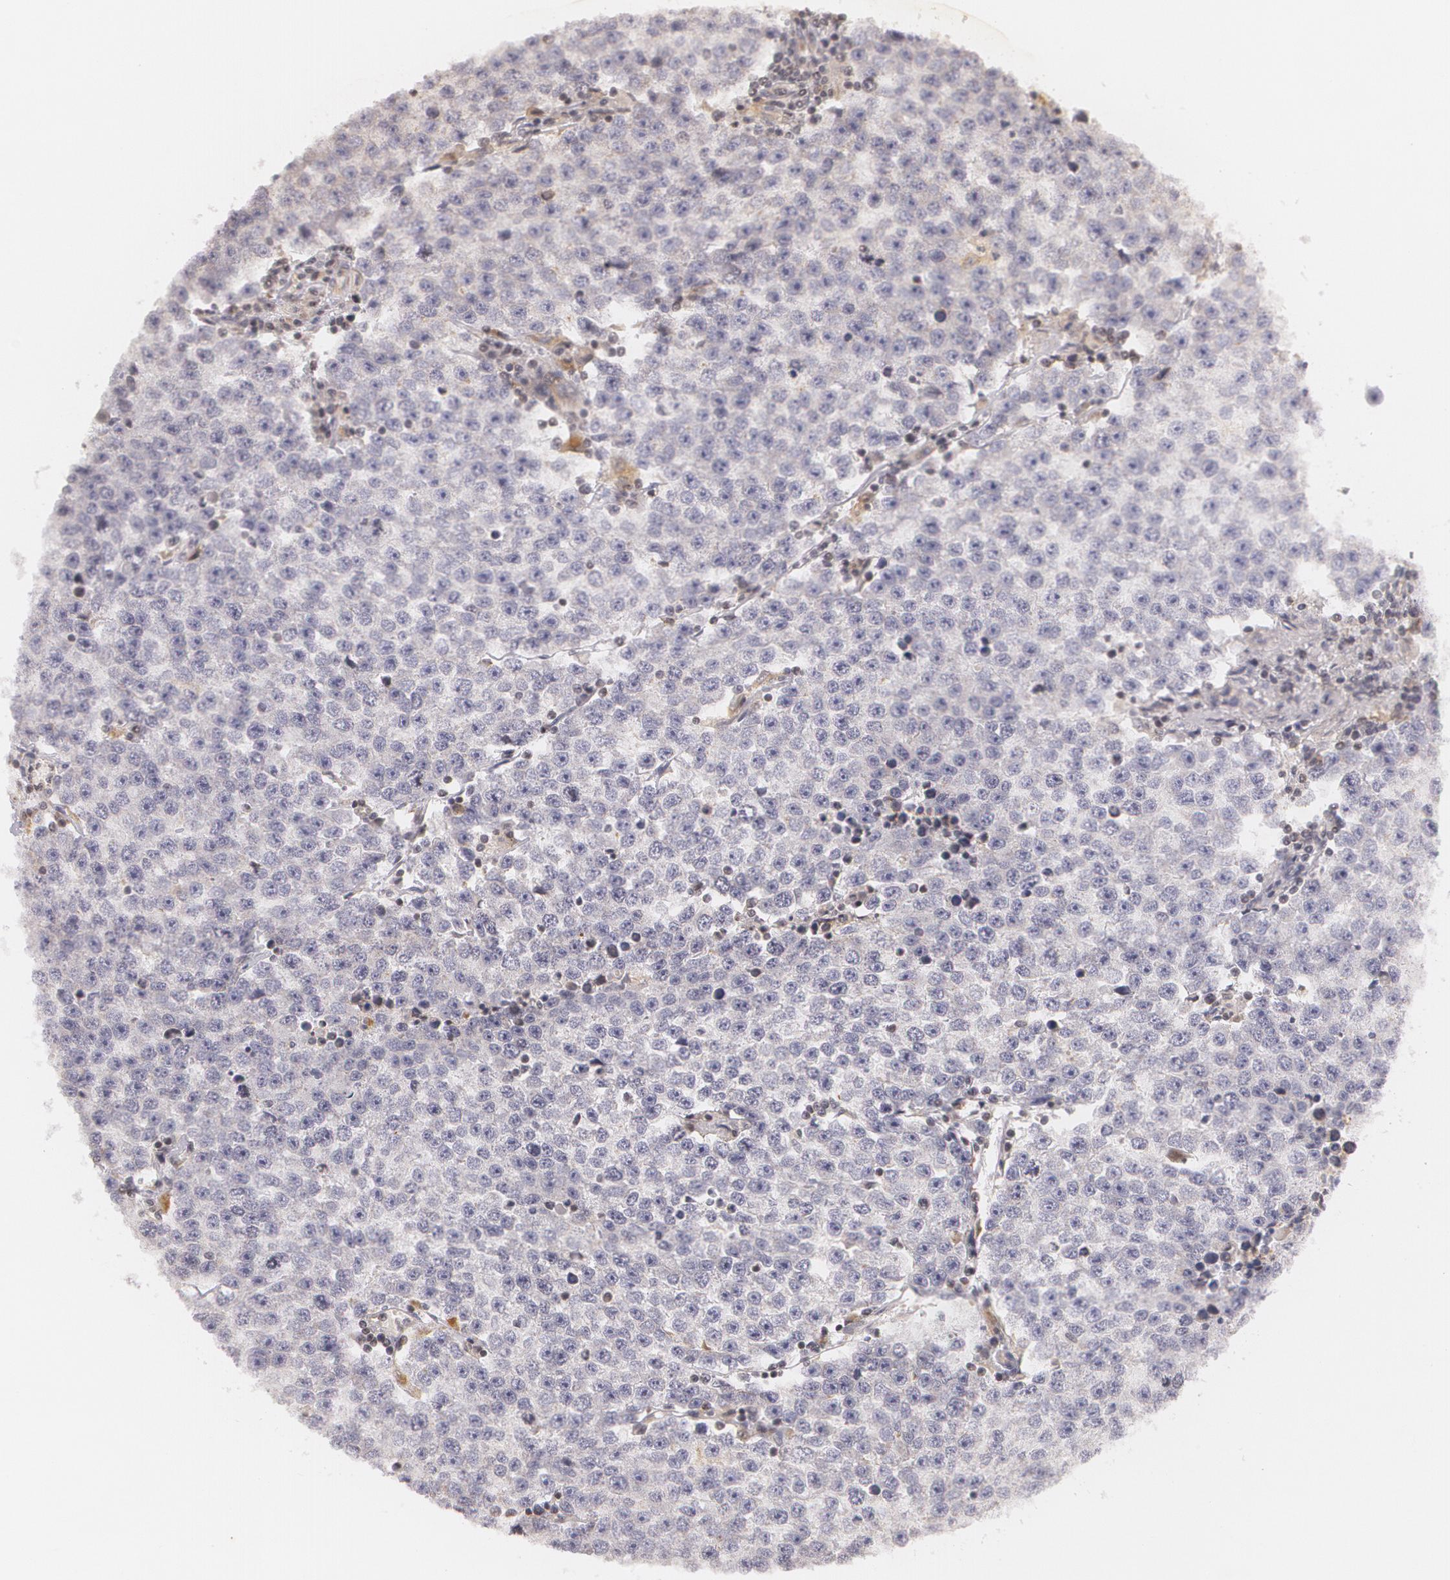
{"staining": {"intensity": "negative", "quantity": "none", "location": "none"}, "tissue": "testis cancer", "cell_type": "Tumor cells", "image_type": "cancer", "snomed": [{"axis": "morphology", "description": "Seminoma, NOS"}, {"axis": "topography", "description": "Testis"}], "caption": "Immunohistochemistry (IHC) histopathology image of neoplastic tissue: testis cancer stained with DAB (3,3'-diaminobenzidine) reveals no significant protein positivity in tumor cells.", "gene": "VAV3", "patient": {"sex": "male", "age": 36}}